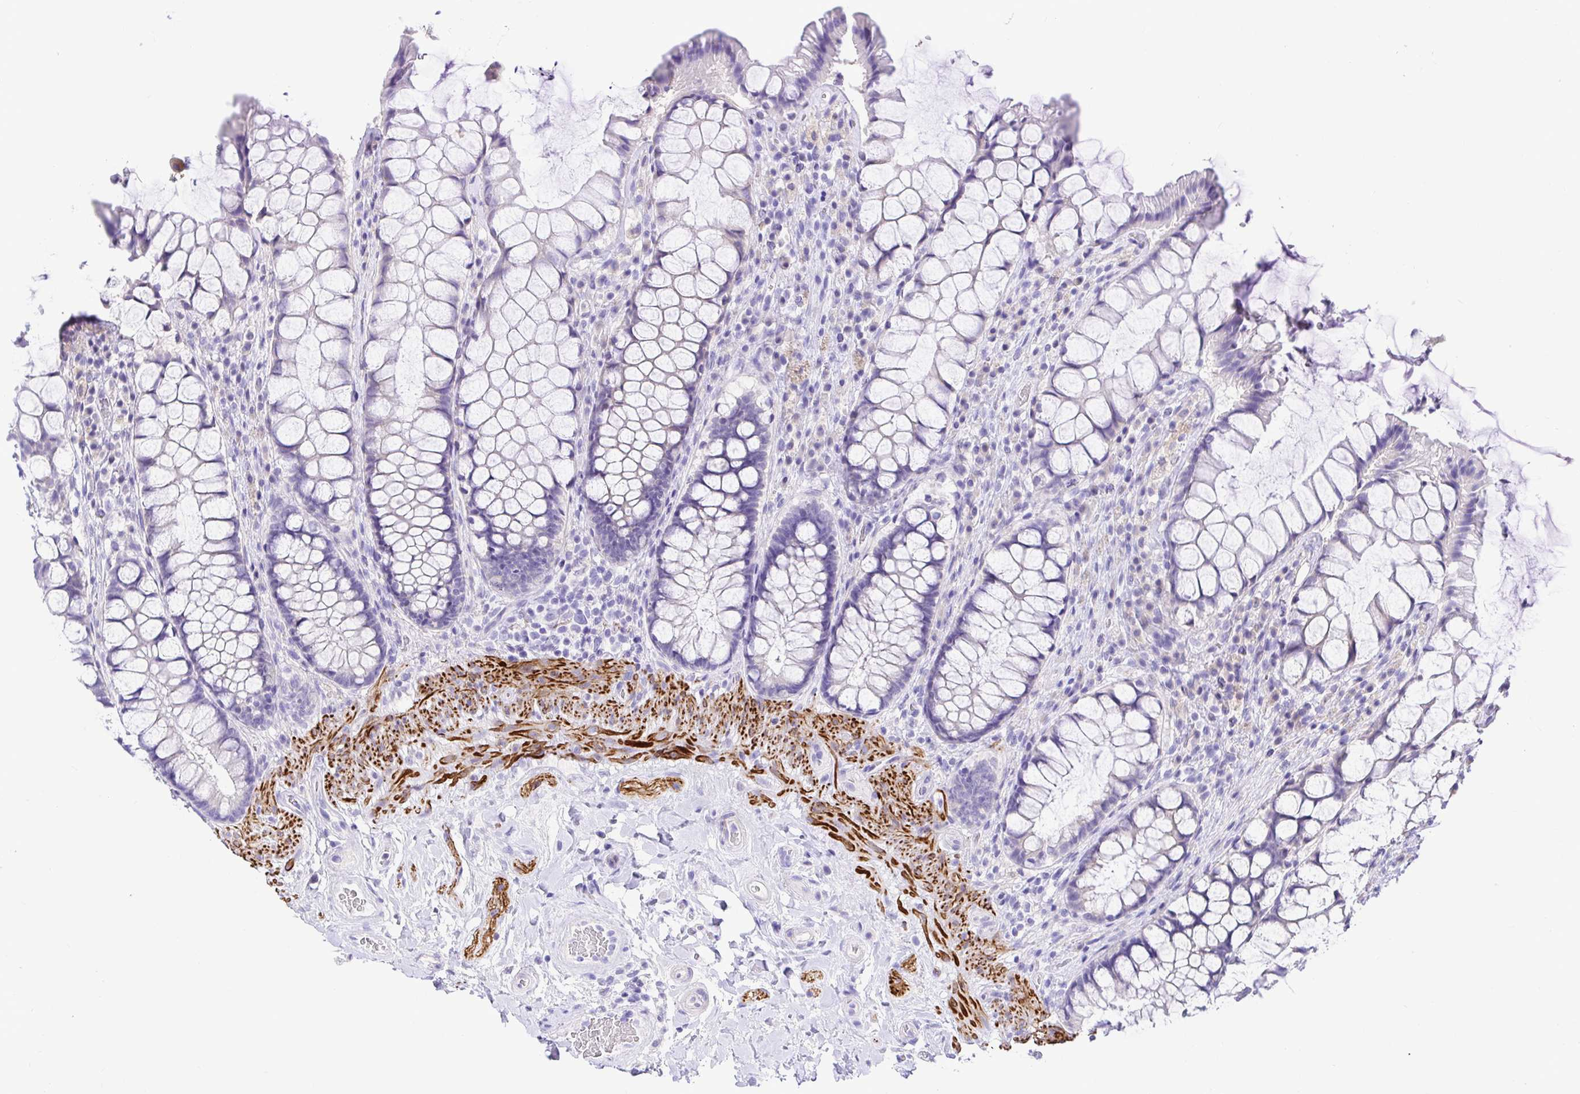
{"staining": {"intensity": "negative", "quantity": "none", "location": "none"}, "tissue": "rectum", "cell_type": "Glandular cells", "image_type": "normal", "snomed": [{"axis": "morphology", "description": "Normal tissue, NOS"}, {"axis": "topography", "description": "Rectum"}], "caption": "Glandular cells show no significant protein expression in normal rectum. (DAB IHC visualized using brightfield microscopy, high magnification).", "gene": "BACE2", "patient": {"sex": "female", "age": 58}}